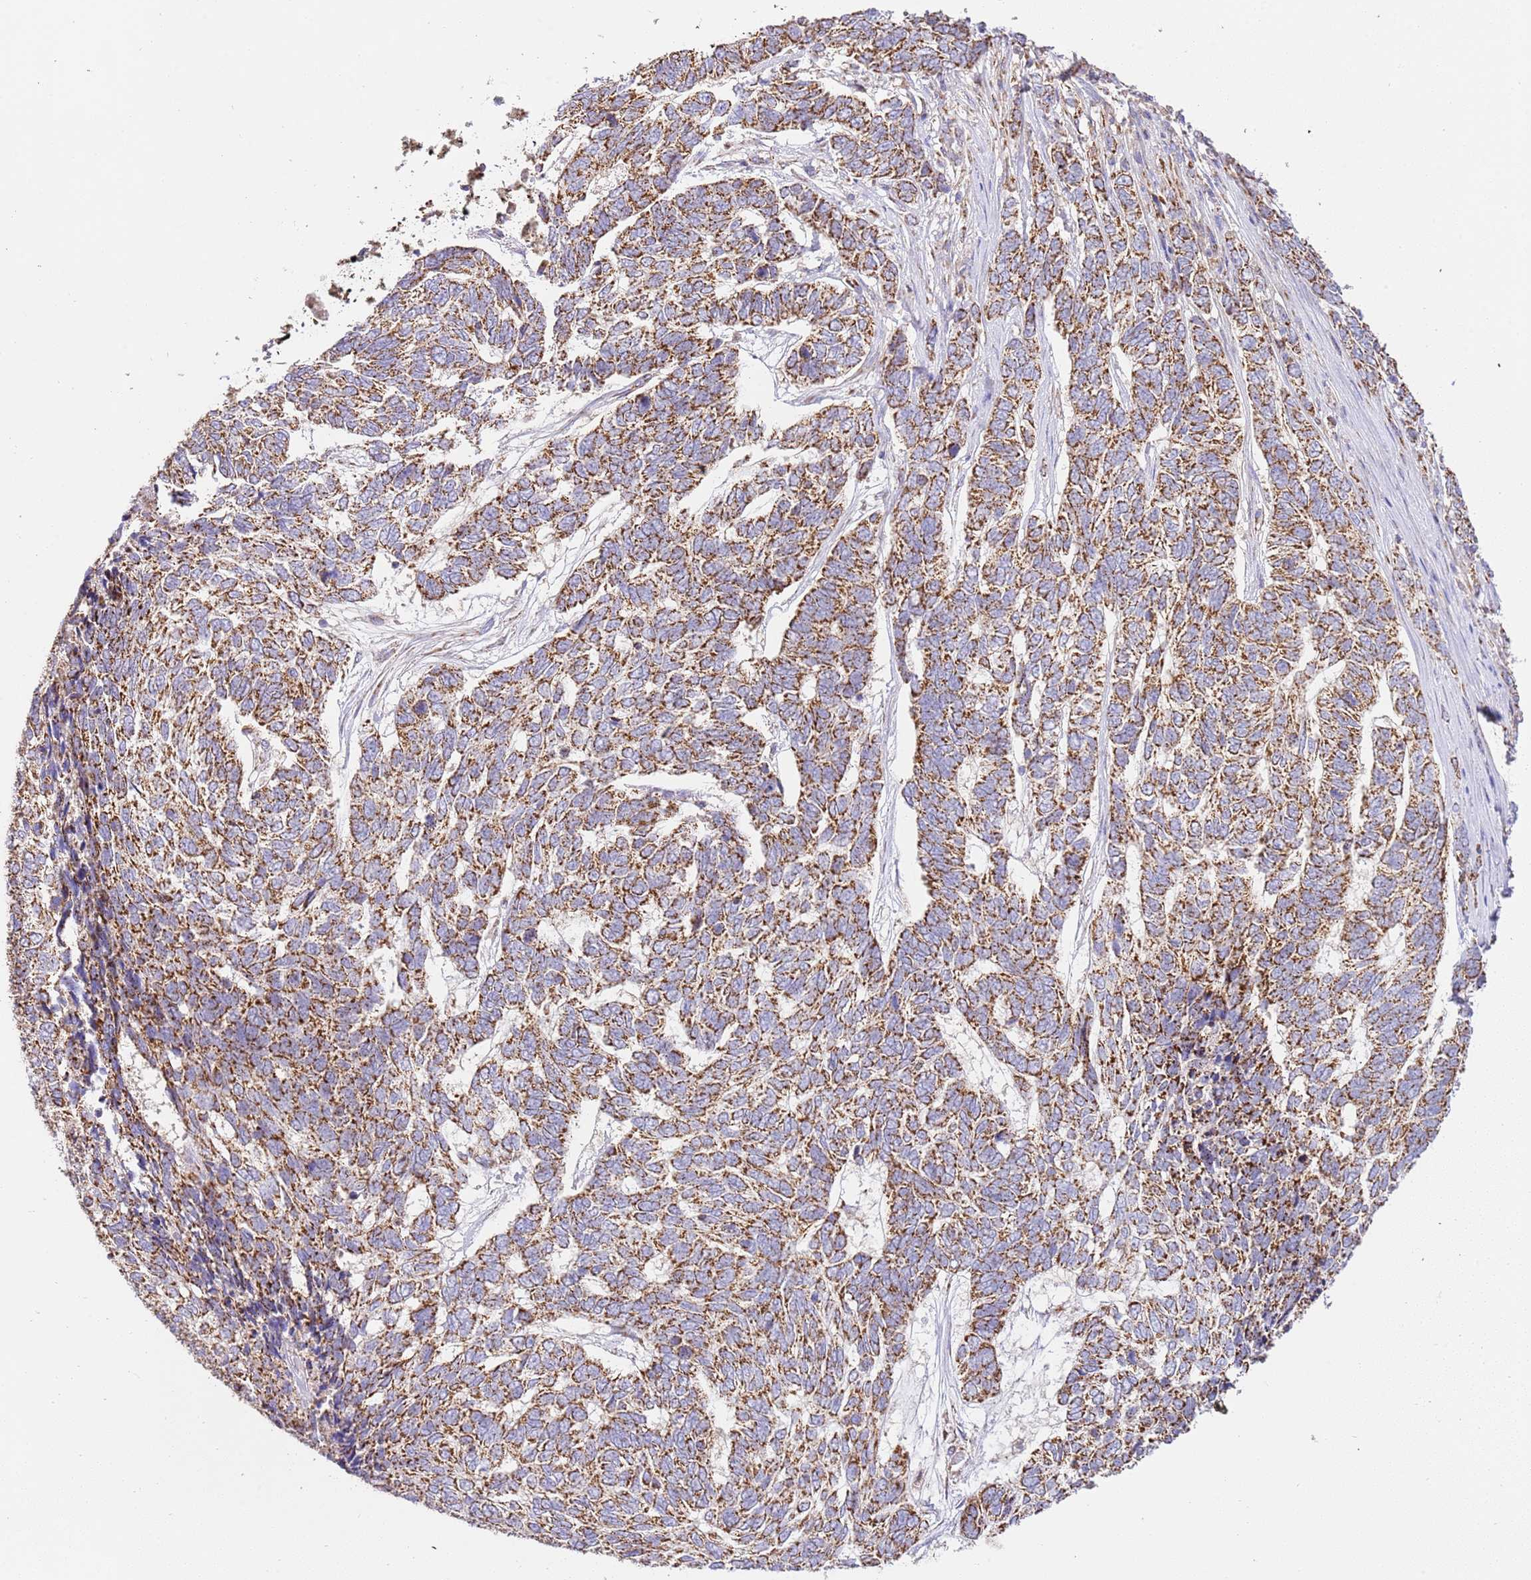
{"staining": {"intensity": "strong", "quantity": ">75%", "location": "cytoplasmic/membranous"}, "tissue": "skin cancer", "cell_type": "Tumor cells", "image_type": "cancer", "snomed": [{"axis": "morphology", "description": "Basal cell carcinoma"}, {"axis": "topography", "description": "Skin"}], "caption": "The immunohistochemical stain shows strong cytoplasmic/membranous staining in tumor cells of skin cancer tissue.", "gene": "ZBTB39", "patient": {"sex": "female", "age": 65}}